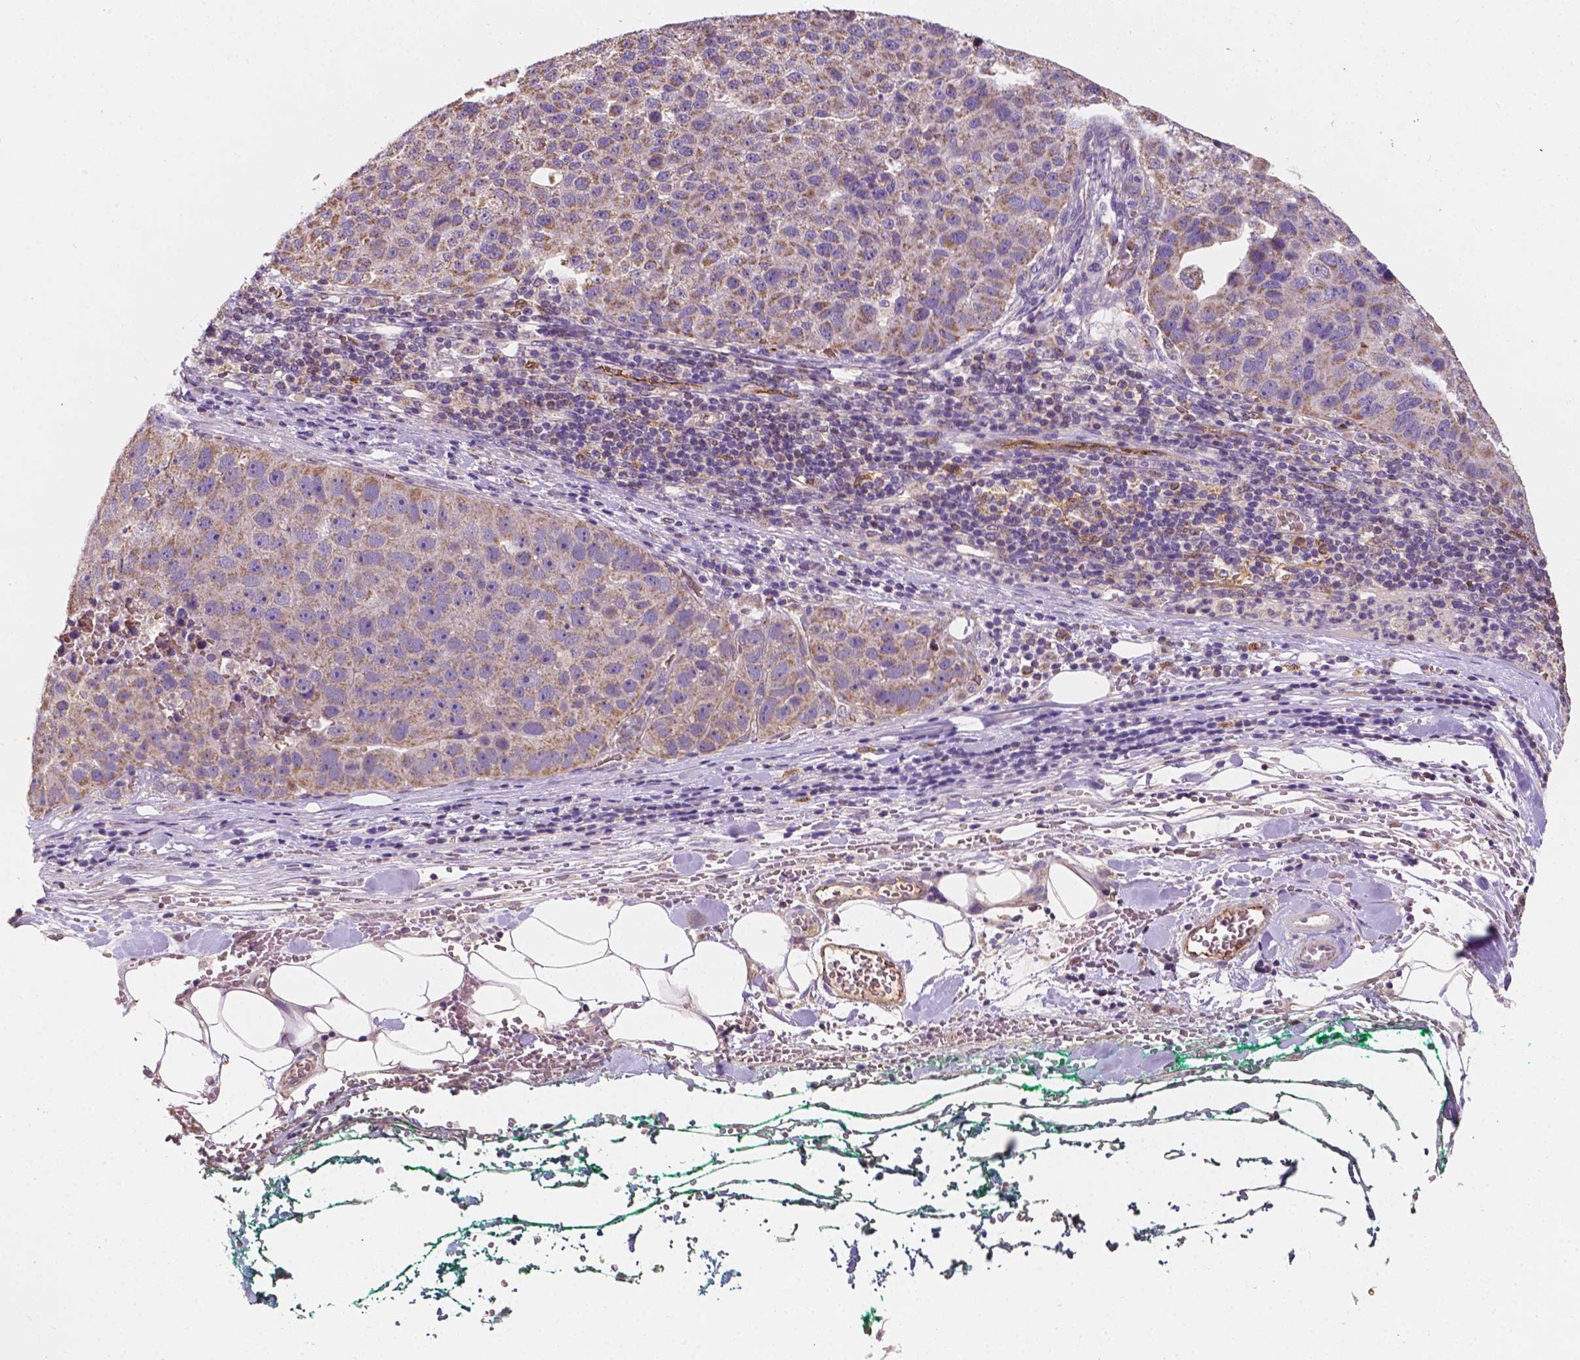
{"staining": {"intensity": "moderate", "quantity": "25%-75%", "location": "cytoplasmic/membranous"}, "tissue": "pancreatic cancer", "cell_type": "Tumor cells", "image_type": "cancer", "snomed": [{"axis": "morphology", "description": "Adenocarcinoma, NOS"}, {"axis": "topography", "description": "Pancreas"}], "caption": "There is medium levels of moderate cytoplasmic/membranous staining in tumor cells of pancreatic cancer, as demonstrated by immunohistochemical staining (brown color).", "gene": "SLC22A4", "patient": {"sex": "female", "age": 61}}